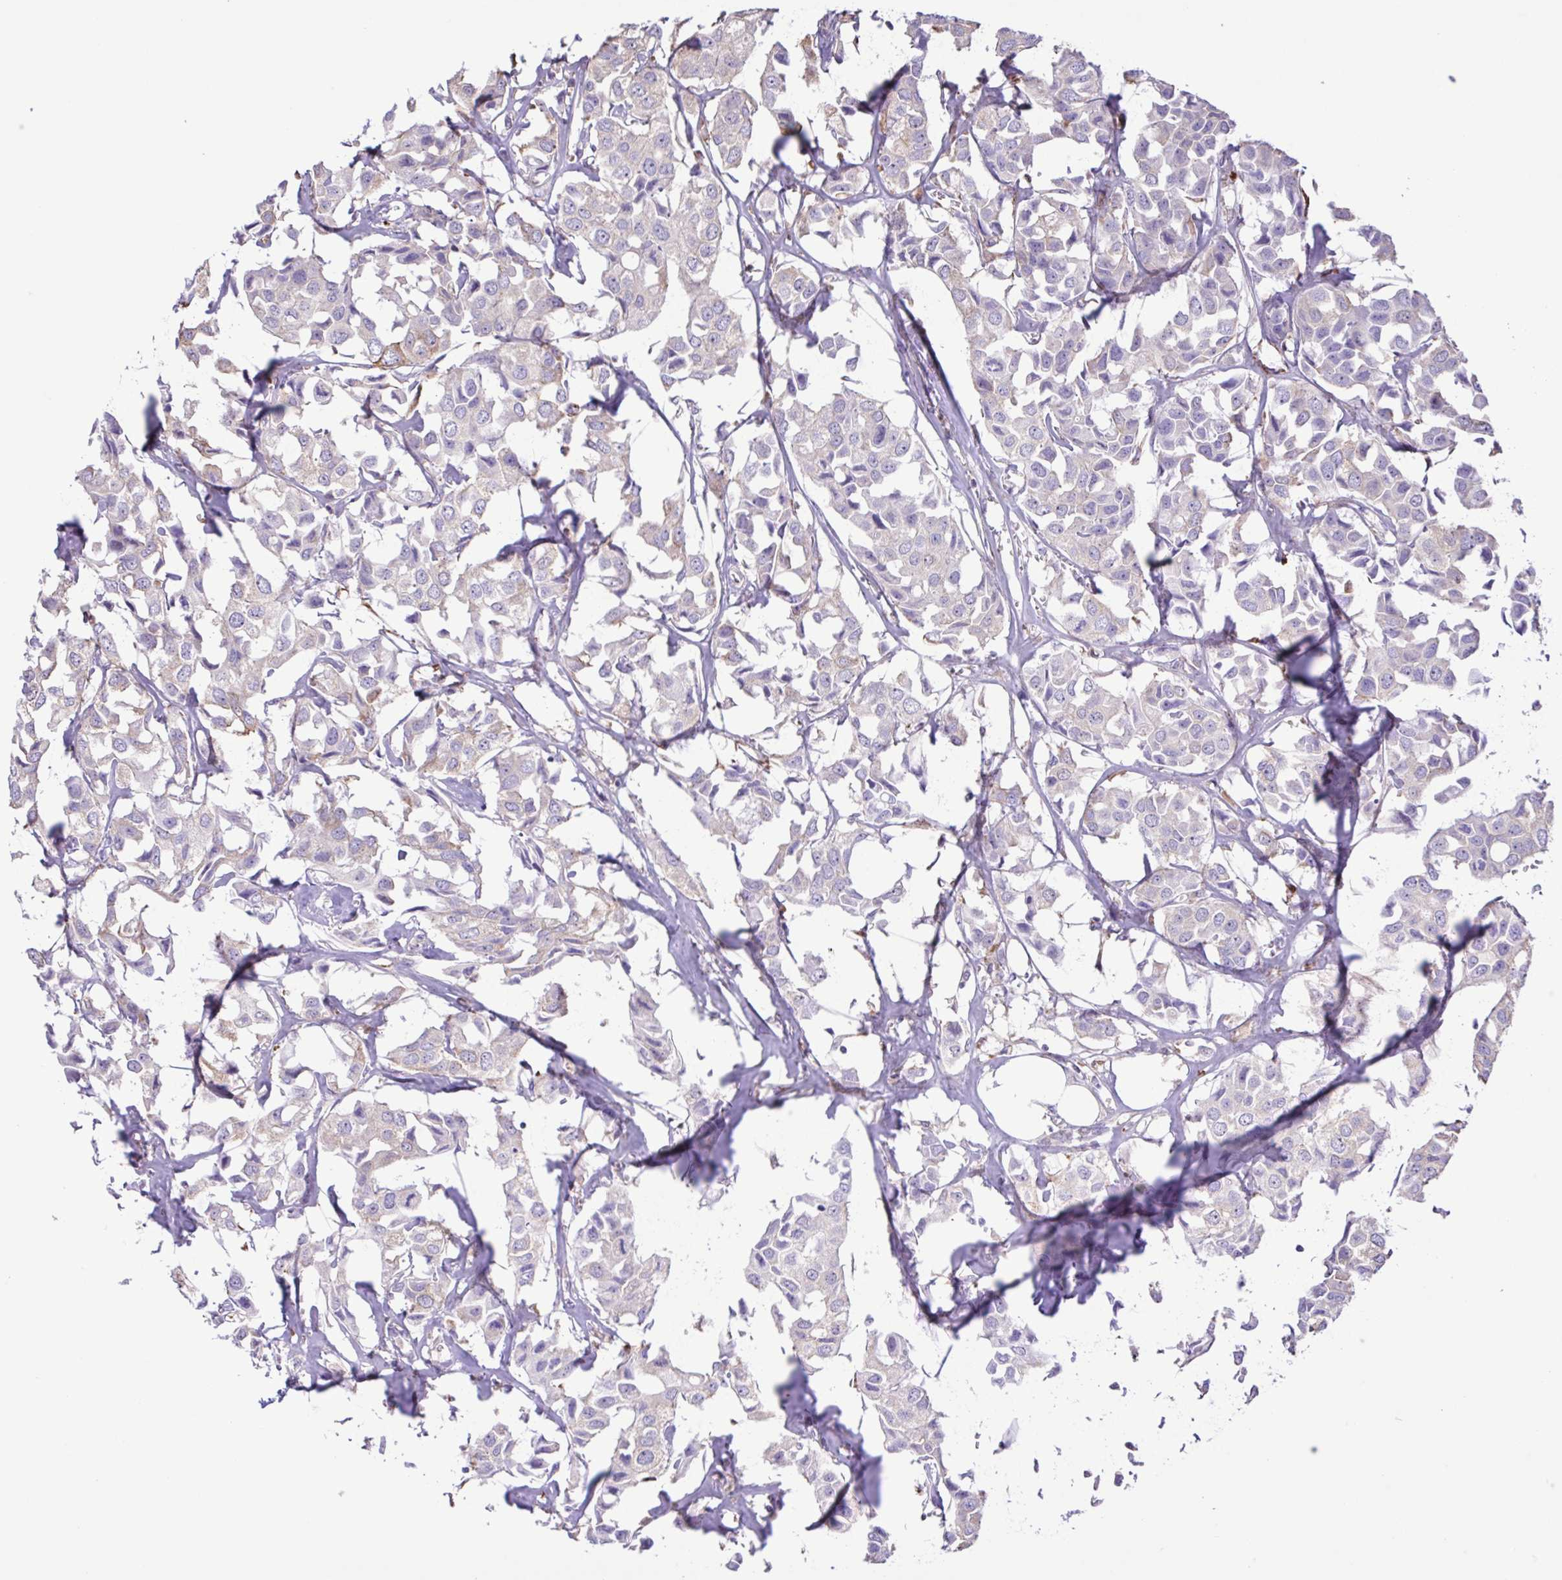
{"staining": {"intensity": "negative", "quantity": "none", "location": "none"}, "tissue": "breast cancer", "cell_type": "Tumor cells", "image_type": "cancer", "snomed": [{"axis": "morphology", "description": "Duct carcinoma"}, {"axis": "topography", "description": "Breast"}], "caption": "The micrograph exhibits no staining of tumor cells in breast cancer.", "gene": "CYP17A1", "patient": {"sex": "female", "age": 80}}